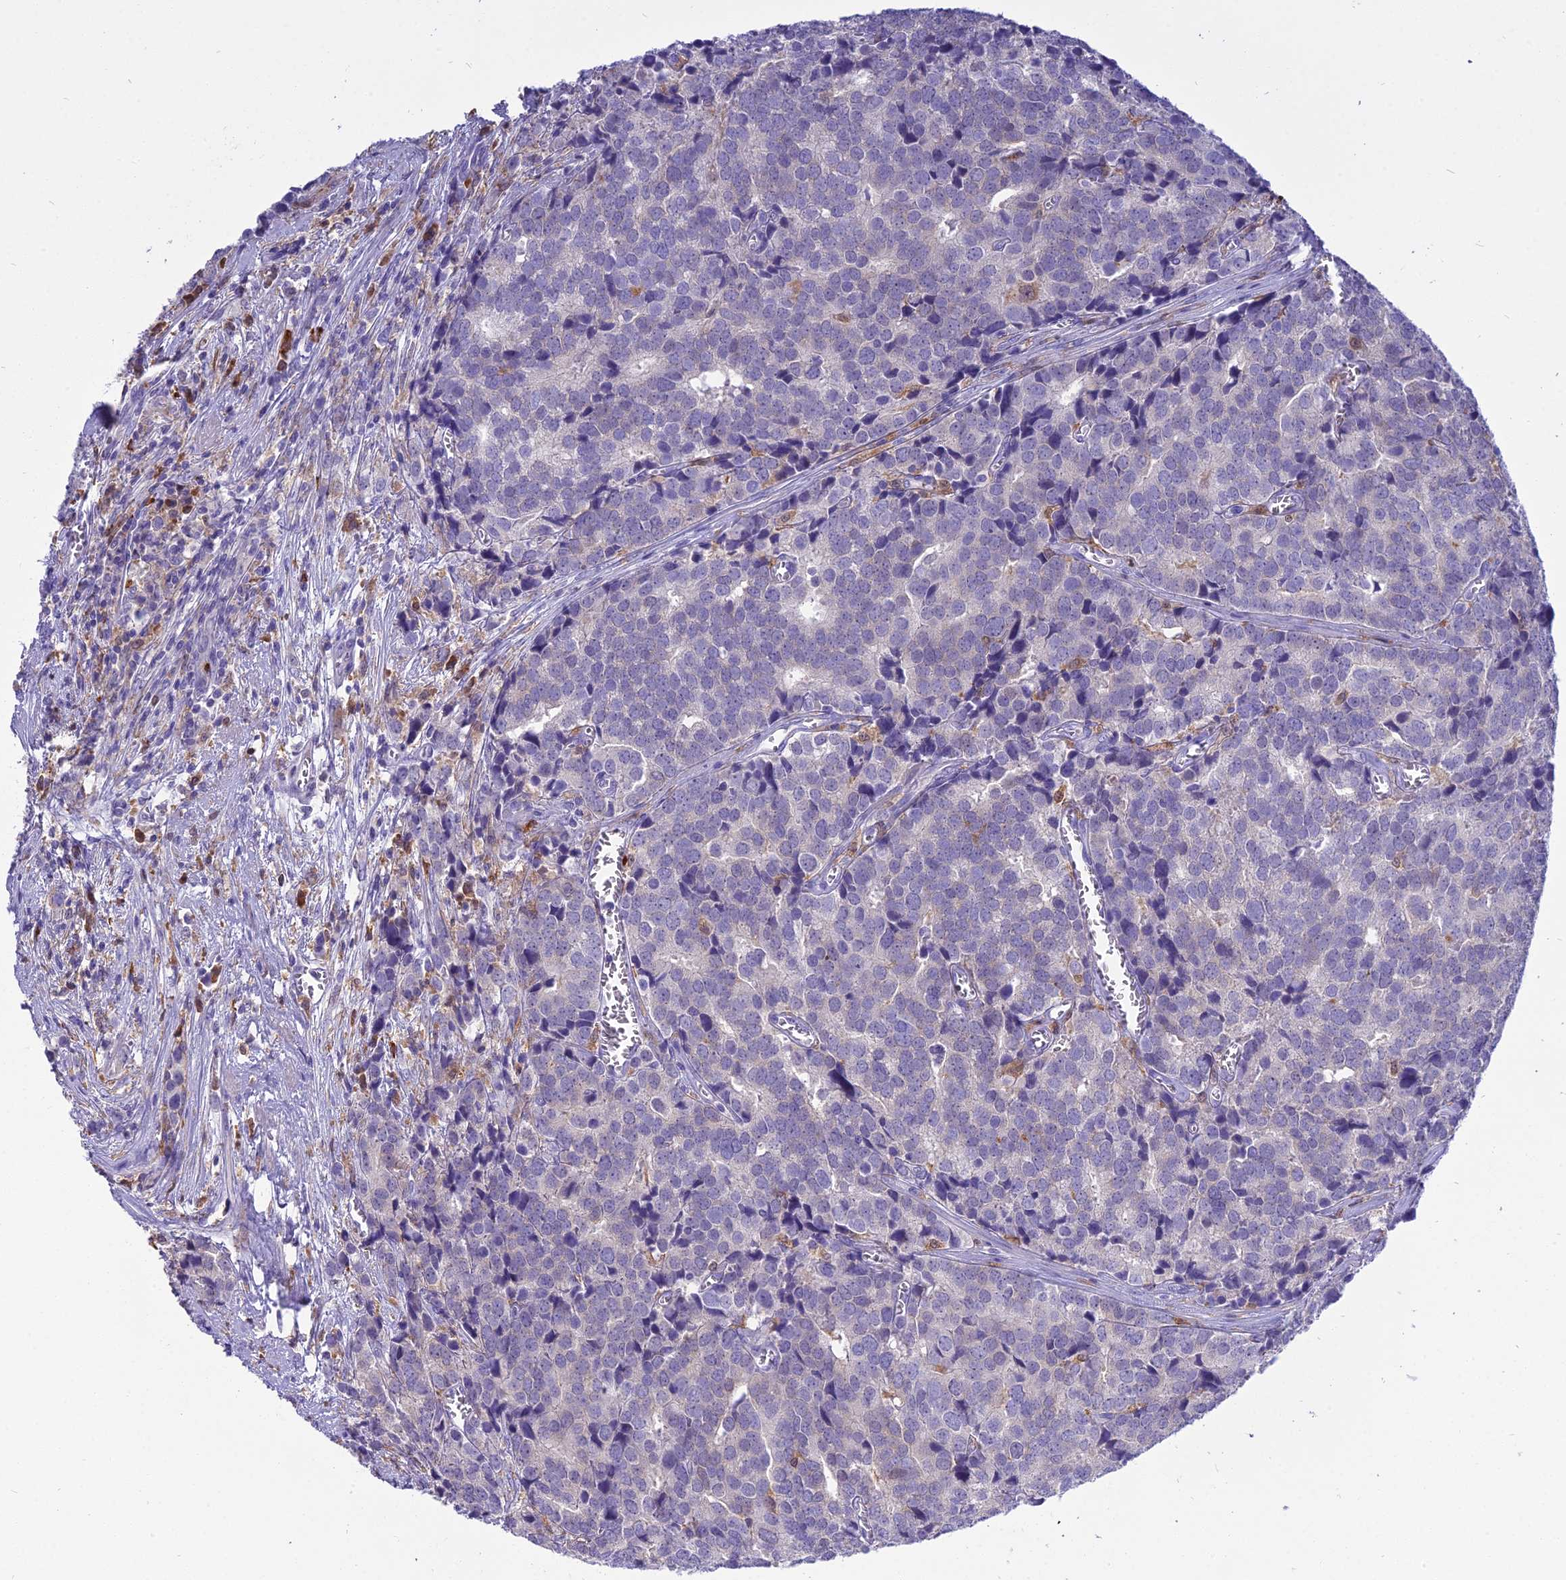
{"staining": {"intensity": "negative", "quantity": "none", "location": "none"}, "tissue": "prostate cancer", "cell_type": "Tumor cells", "image_type": "cancer", "snomed": [{"axis": "morphology", "description": "Adenocarcinoma, High grade"}, {"axis": "topography", "description": "Prostate"}], "caption": "Immunohistochemistry (IHC) histopathology image of human adenocarcinoma (high-grade) (prostate) stained for a protein (brown), which shows no expression in tumor cells.", "gene": "BLNK", "patient": {"sex": "male", "age": 71}}